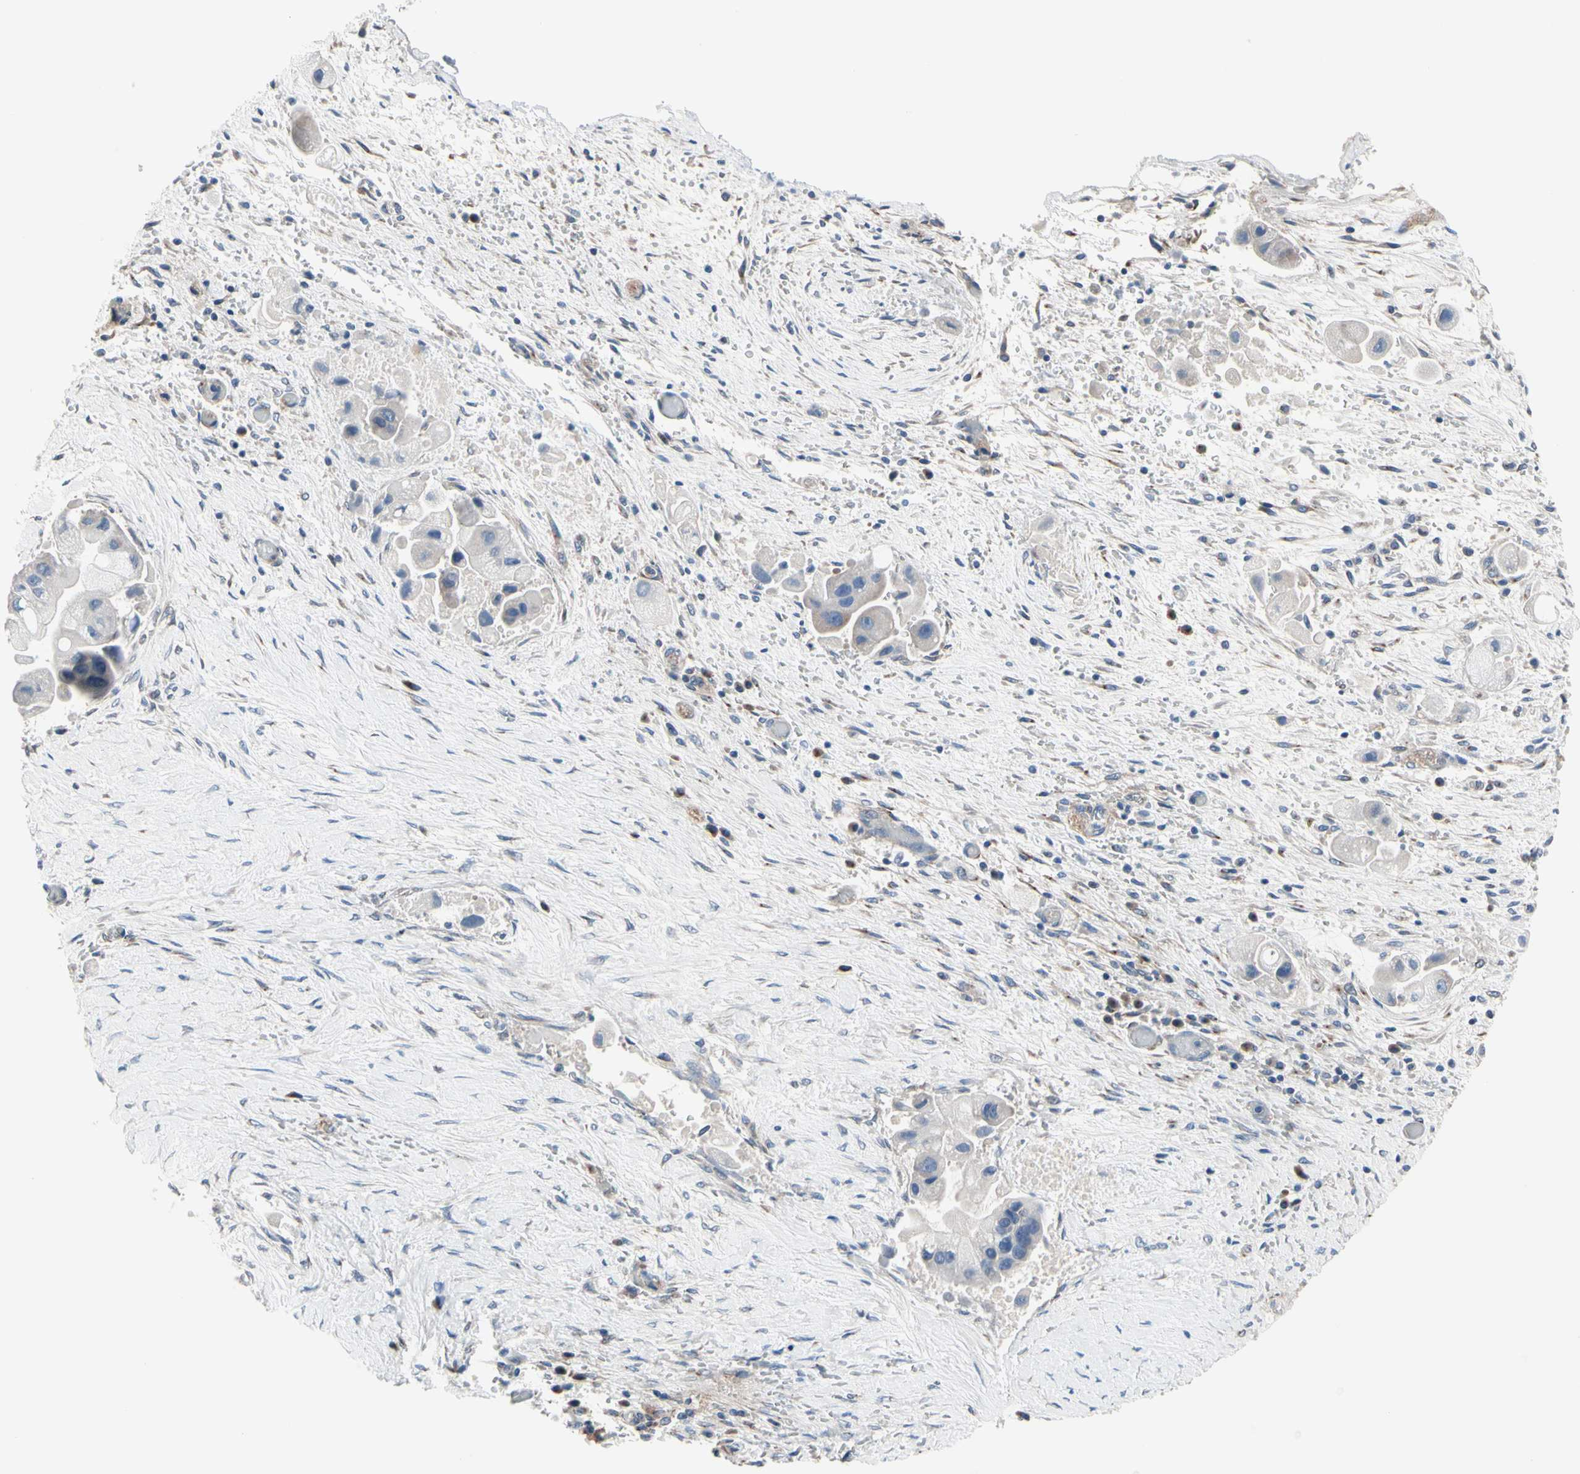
{"staining": {"intensity": "negative", "quantity": "none", "location": "none"}, "tissue": "liver cancer", "cell_type": "Tumor cells", "image_type": "cancer", "snomed": [{"axis": "morphology", "description": "Normal tissue, NOS"}, {"axis": "morphology", "description": "Cholangiocarcinoma"}, {"axis": "topography", "description": "Liver"}, {"axis": "topography", "description": "Peripheral nerve tissue"}], "caption": "This is an IHC micrograph of human liver cancer (cholangiocarcinoma). There is no positivity in tumor cells.", "gene": "PRKAR2B", "patient": {"sex": "male", "age": 50}}